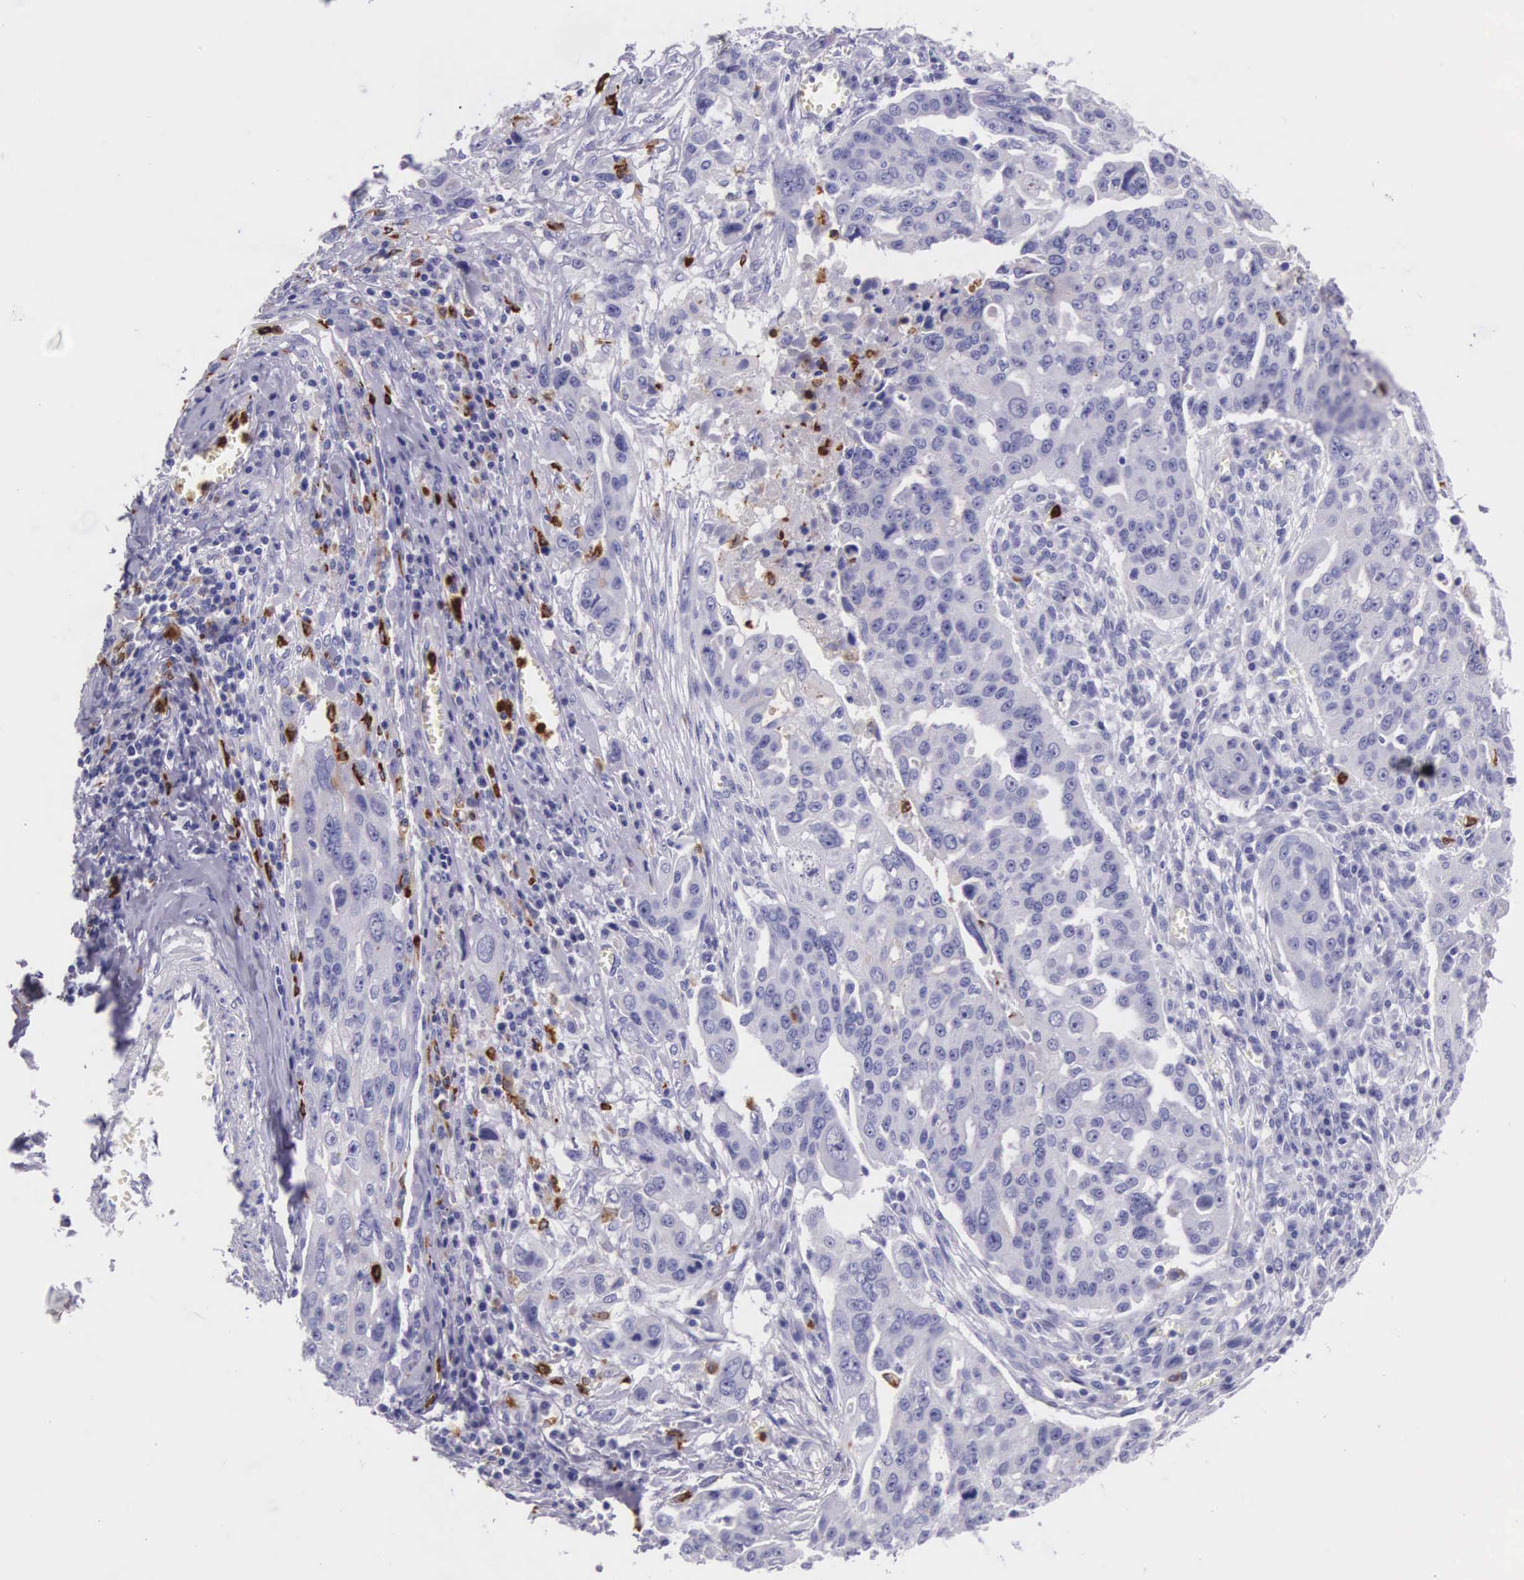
{"staining": {"intensity": "negative", "quantity": "none", "location": "none"}, "tissue": "ovarian cancer", "cell_type": "Tumor cells", "image_type": "cancer", "snomed": [{"axis": "morphology", "description": "Carcinoma, endometroid"}, {"axis": "topography", "description": "Ovary"}], "caption": "Immunohistochemical staining of human ovarian cancer (endometroid carcinoma) shows no significant expression in tumor cells.", "gene": "FCN1", "patient": {"sex": "female", "age": 75}}